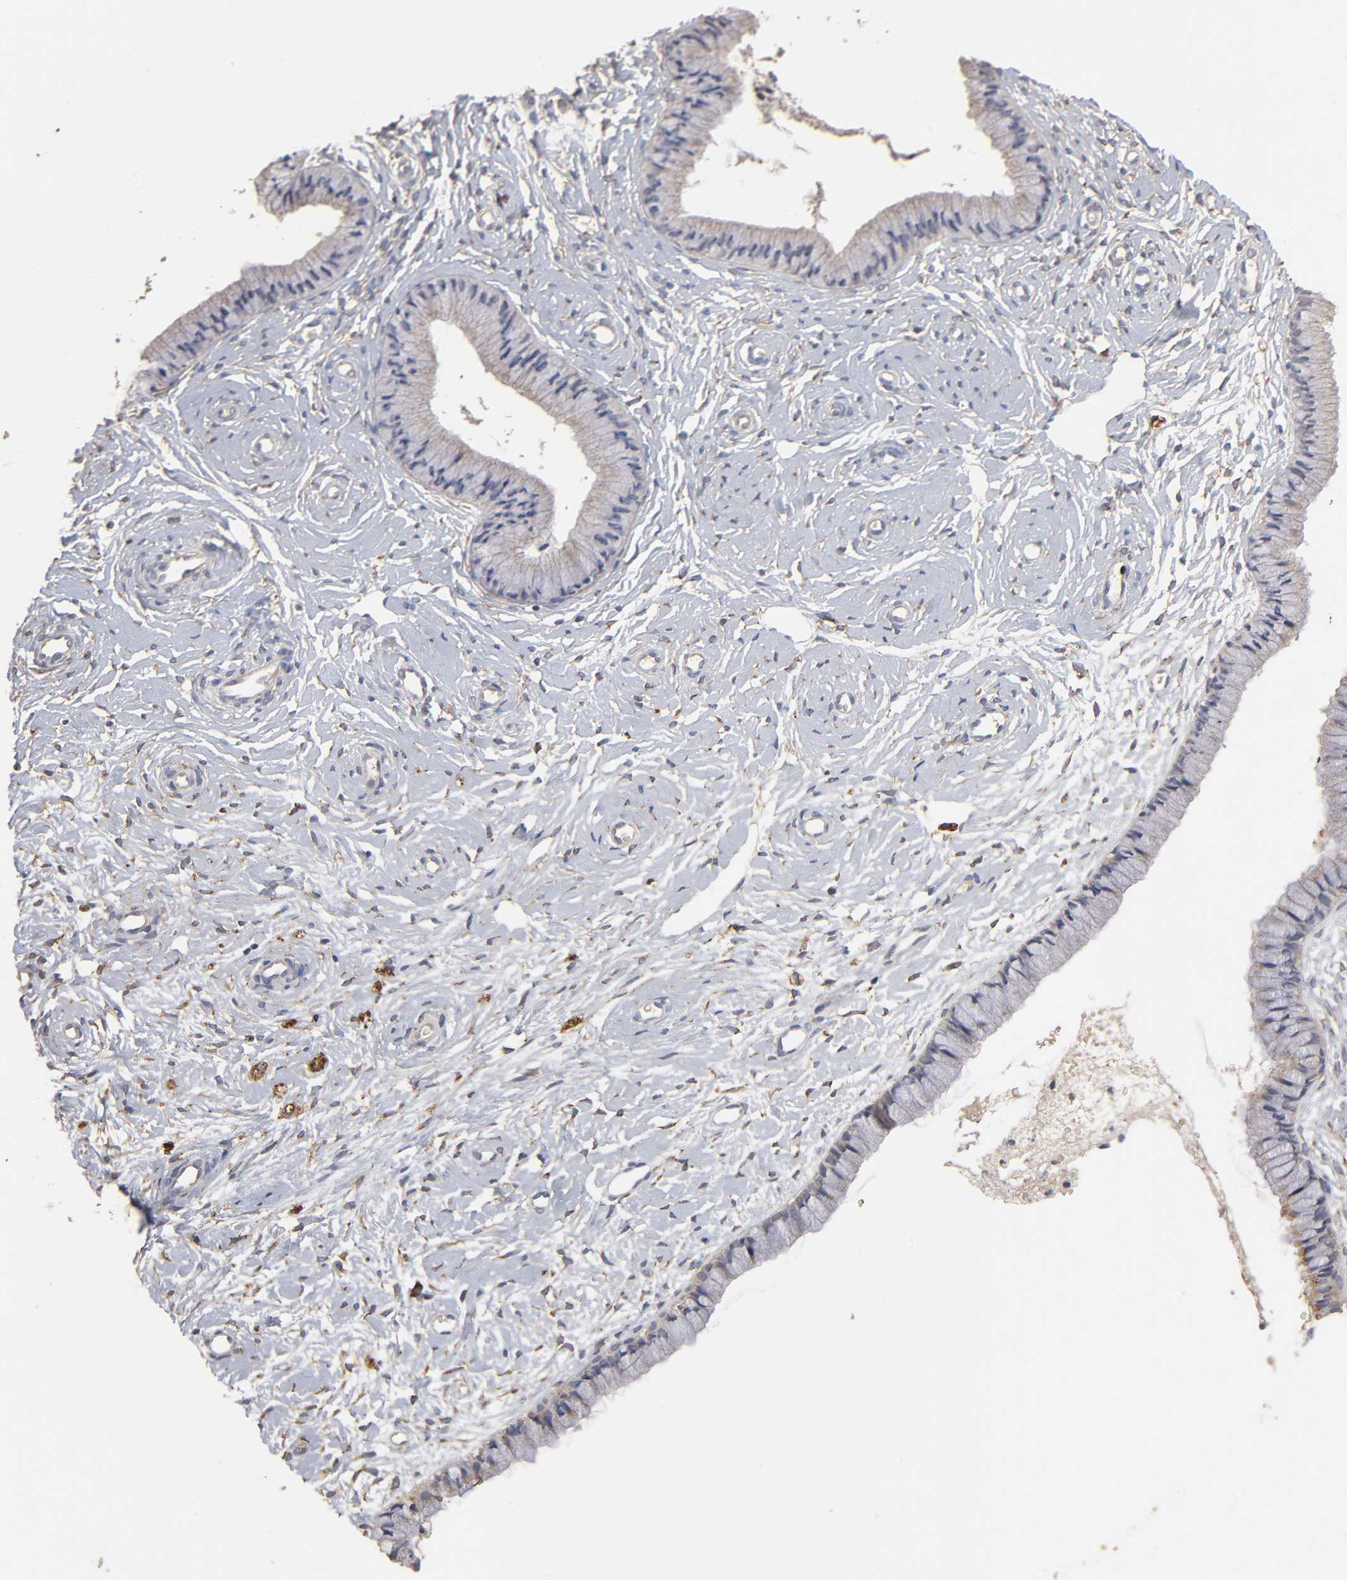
{"staining": {"intensity": "weak", "quantity": "<25%", "location": "cytoplasmic/membranous"}, "tissue": "cervix", "cell_type": "Glandular cells", "image_type": "normal", "snomed": [{"axis": "morphology", "description": "Normal tissue, NOS"}, {"axis": "topography", "description": "Cervix"}], "caption": "IHC micrograph of benign cervix: cervix stained with DAB shows no significant protein staining in glandular cells.", "gene": "EIF4G2", "patient": {"sex": "female", "age": 46}}